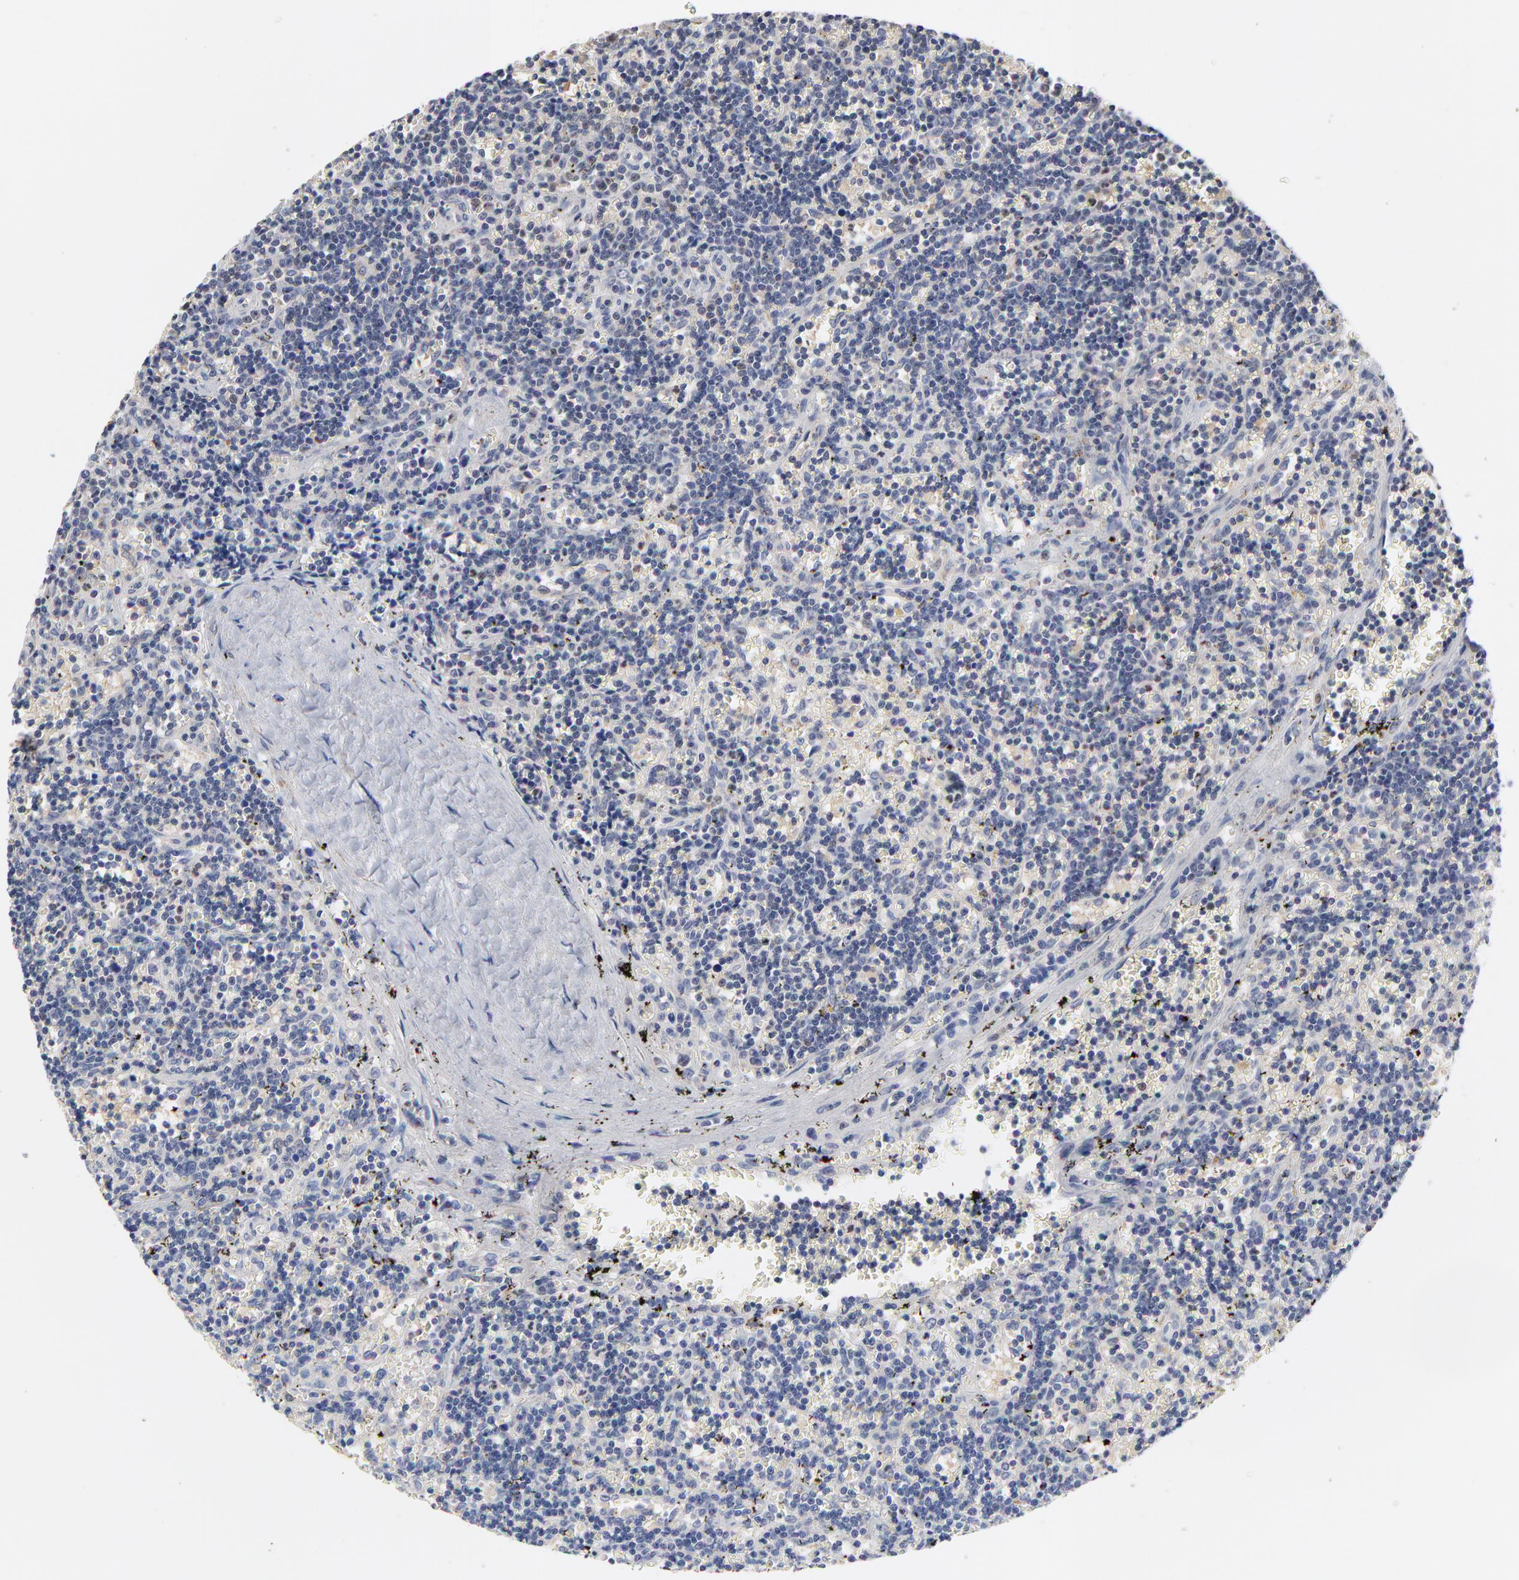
{"staining": {"intensity": "moderate", "quantity": "<25%", "location": "nuclear"}, "tissue": "lymphoma", "cell_type": "Tumor cells", "image_type": "cancer", "snomed": [{"axis": "morphology", "description": "Malignant lymphoma, non-Hodgkin's type, Low grade"}, {"axis": "topography", "description": "Spleen"}], "caption": "This image displays immunohistochemistry staining of human malignant lymphoma, non-Hodgkin's type (low-grade), with low moderate nuclear expression in about <25% of tumor cells.", "gene": "AADAC", "patient": {"sex": "male", "age": 60}}